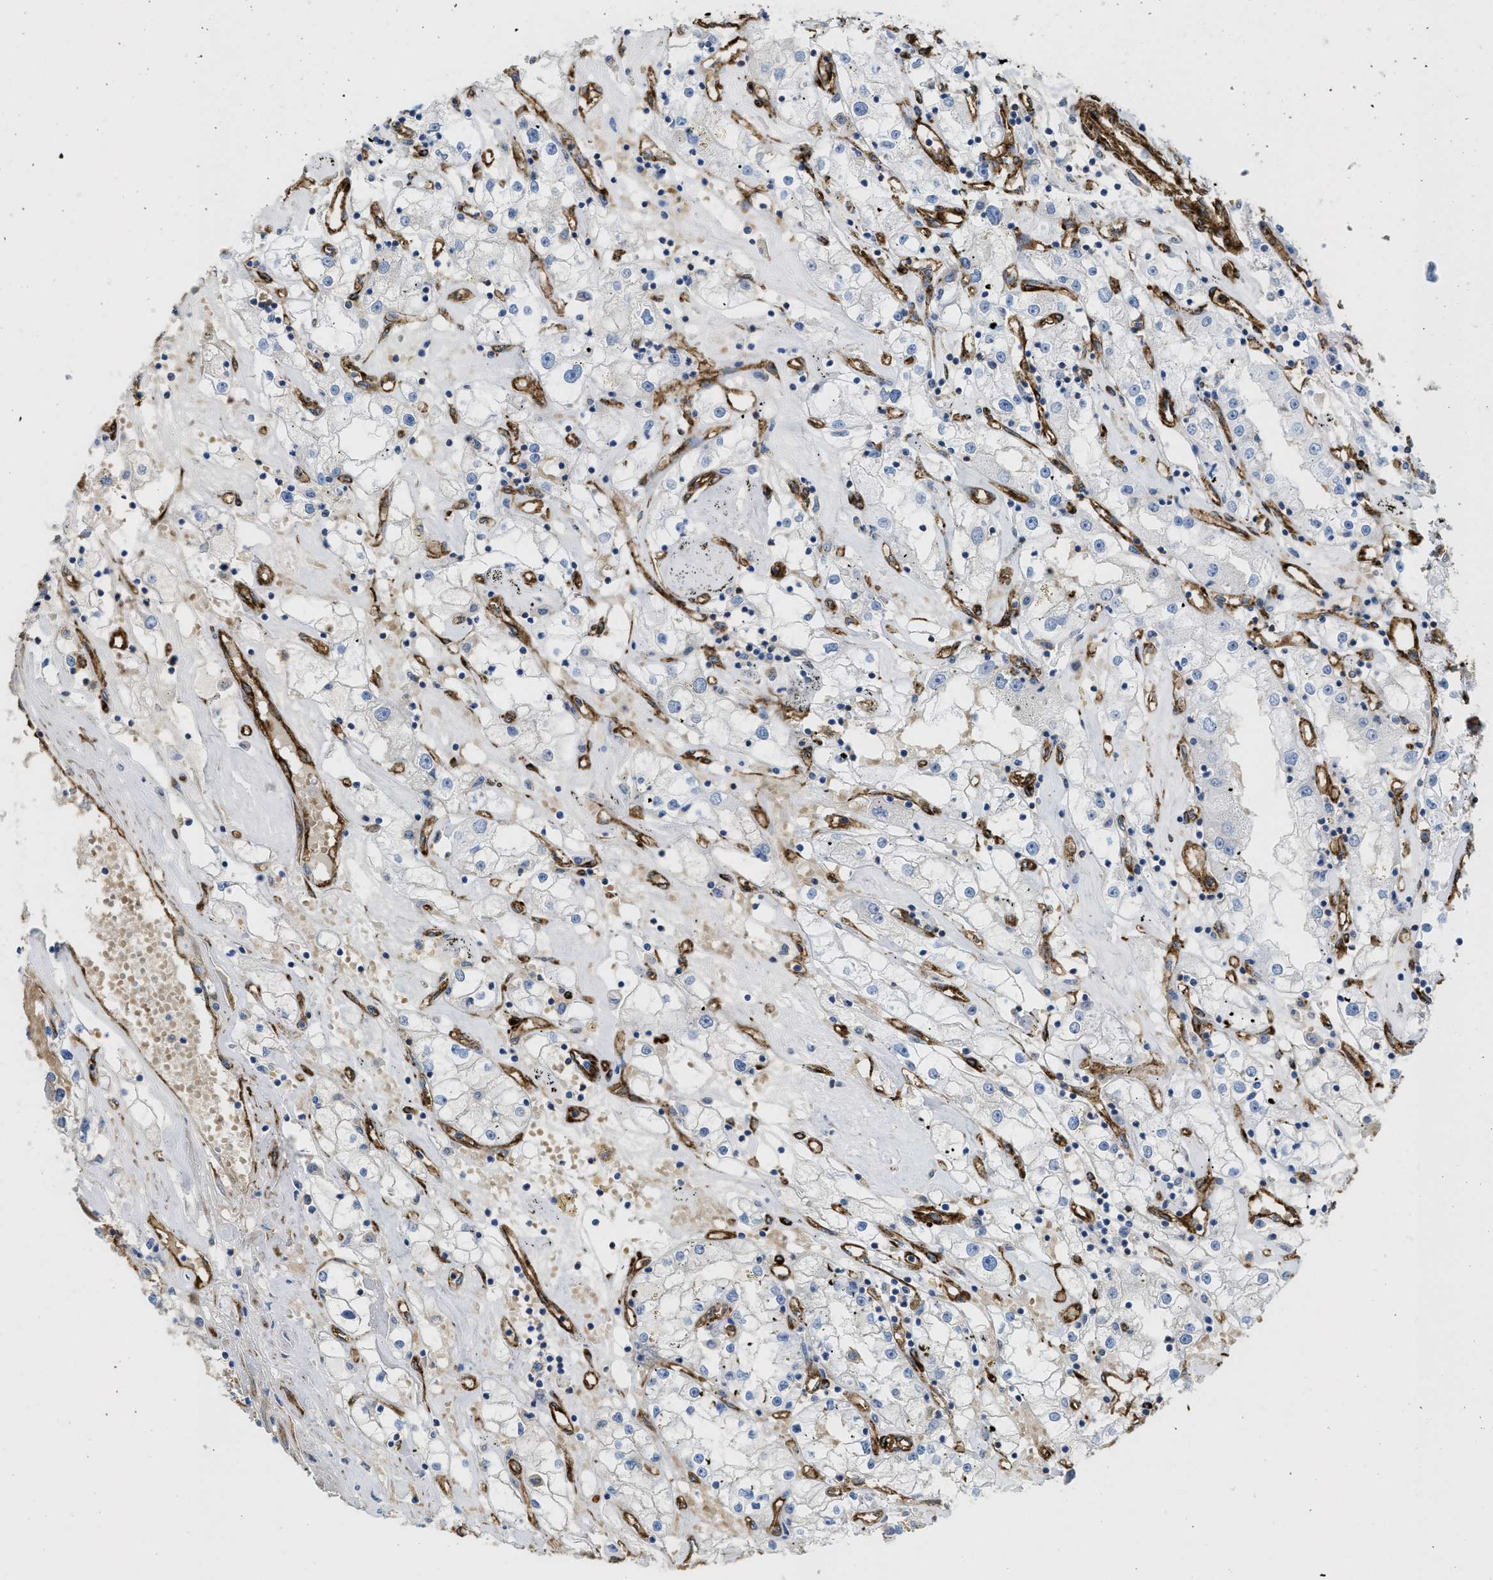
{"staining": {"intensity": "negative", "quantity": "none", "location": "none"}, "tissue": "renal cancer", "cell_type": "Tumor cells", "image_type": "cancer", "snomed": [{"axis": "morphology", "description": "Adenocarcinoma, NOS"}, {"axis": "topography", "description": "Kidney"}], "caption": "Renal cancer was stained to show a protein in brown. There is no significant expression in tumor cells.", "gene": "HIP1", "patient": {"sex": "male", "age": 56}}